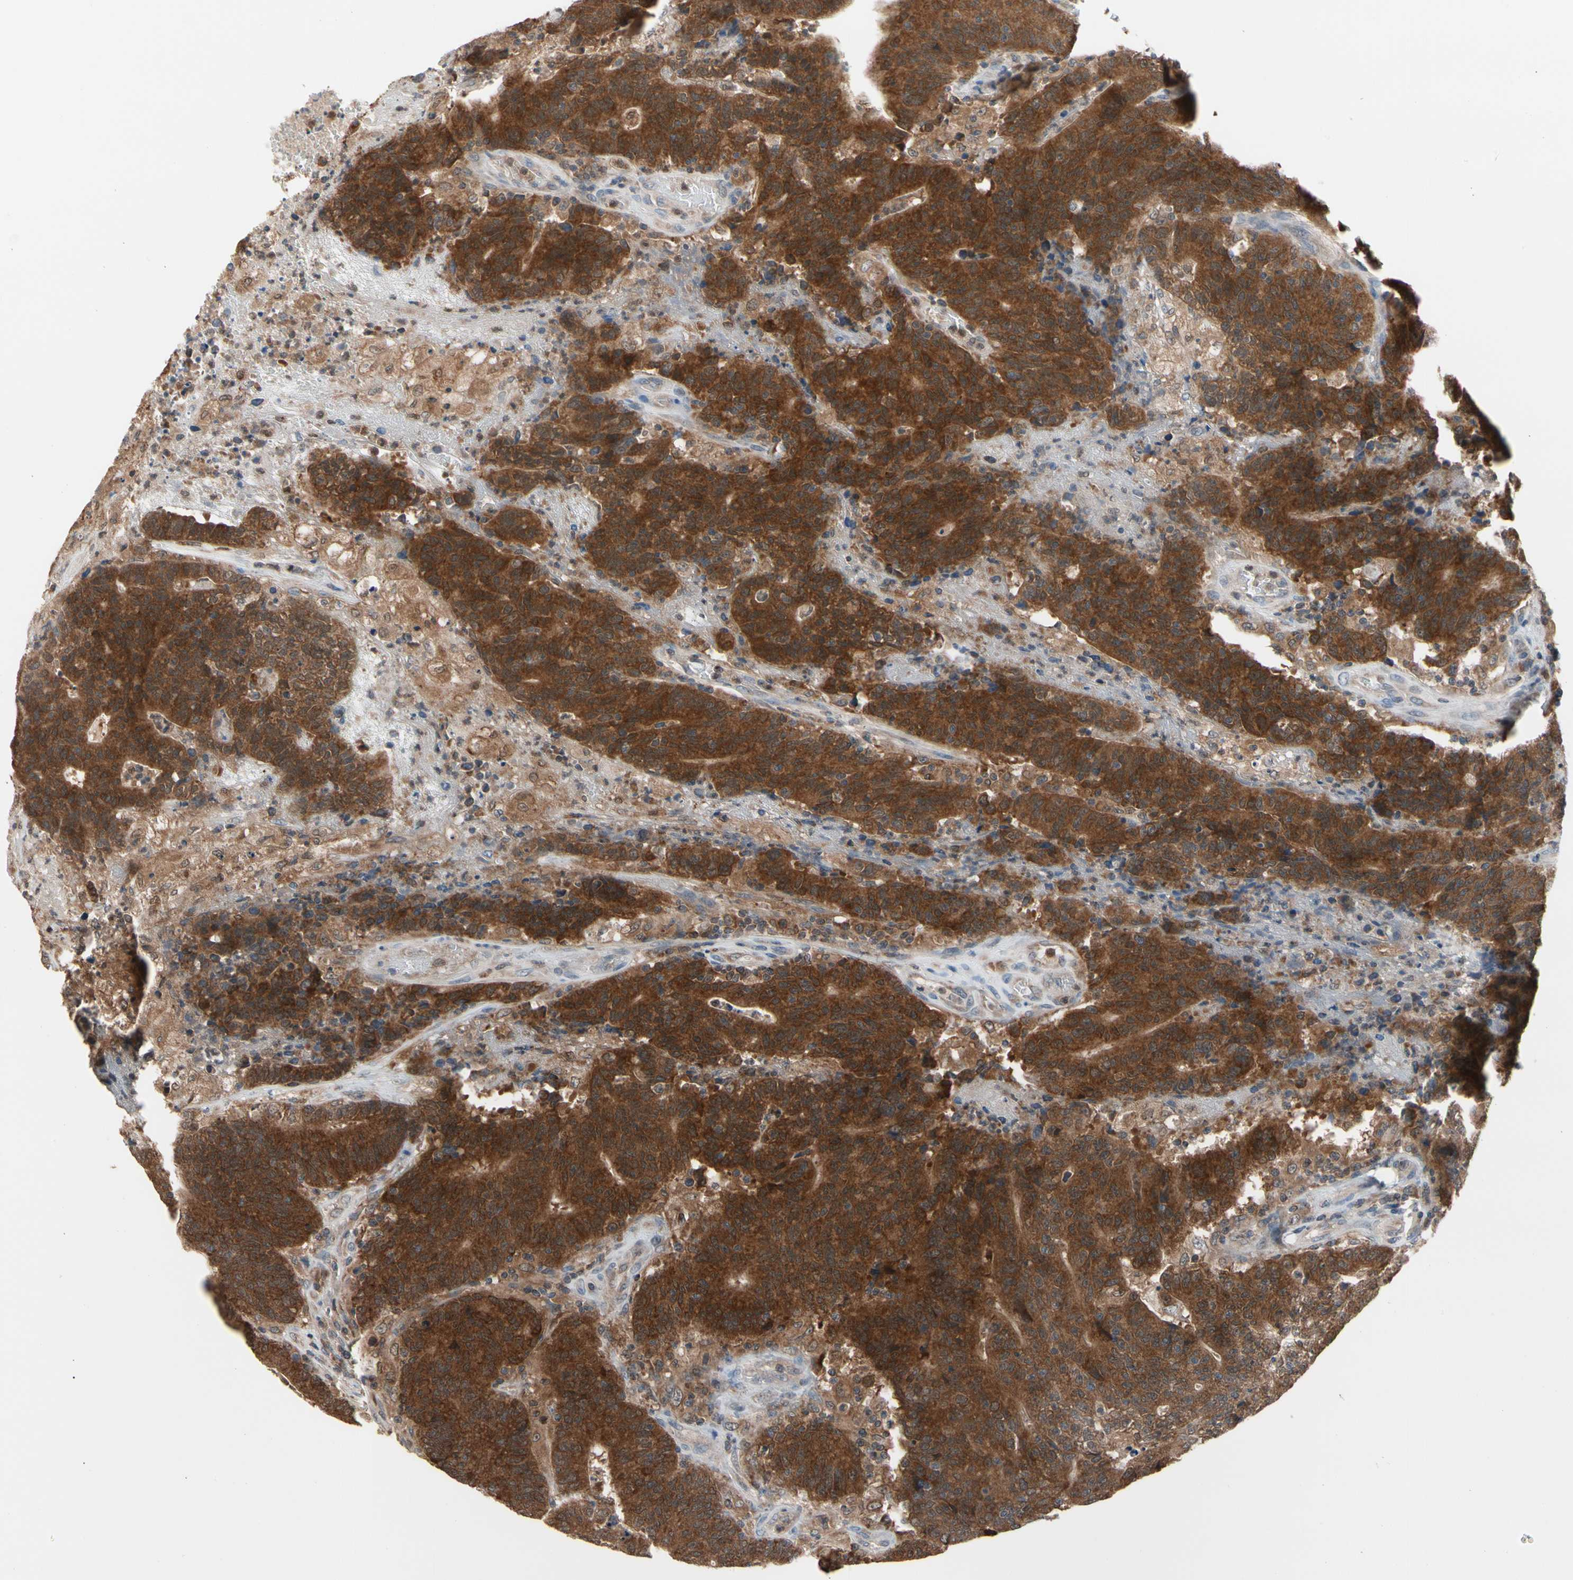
{"staining": {"intensity": "strong", "quantity": ">75%", "location": "cytoplasmic/membranous"}, "tissue": "colorectal cancer", "cell_type": "Tumor cells", "image_type": "cancer", "snomed": [{"axis": "morphology", "description": "Normal tissue, NOS"}, {"axis": "morphology", "description": "Adenocarcinoma, NOS"}, {"axis": "topography", "description": "Colon"}], "caption": "Colorectal adenocarcinoma tissue displays strong cytoplasmic/membranous expression in about >75% of tumor cells", "gene": "MTHFS", "patient": {"sex": "female", "age": 75}}